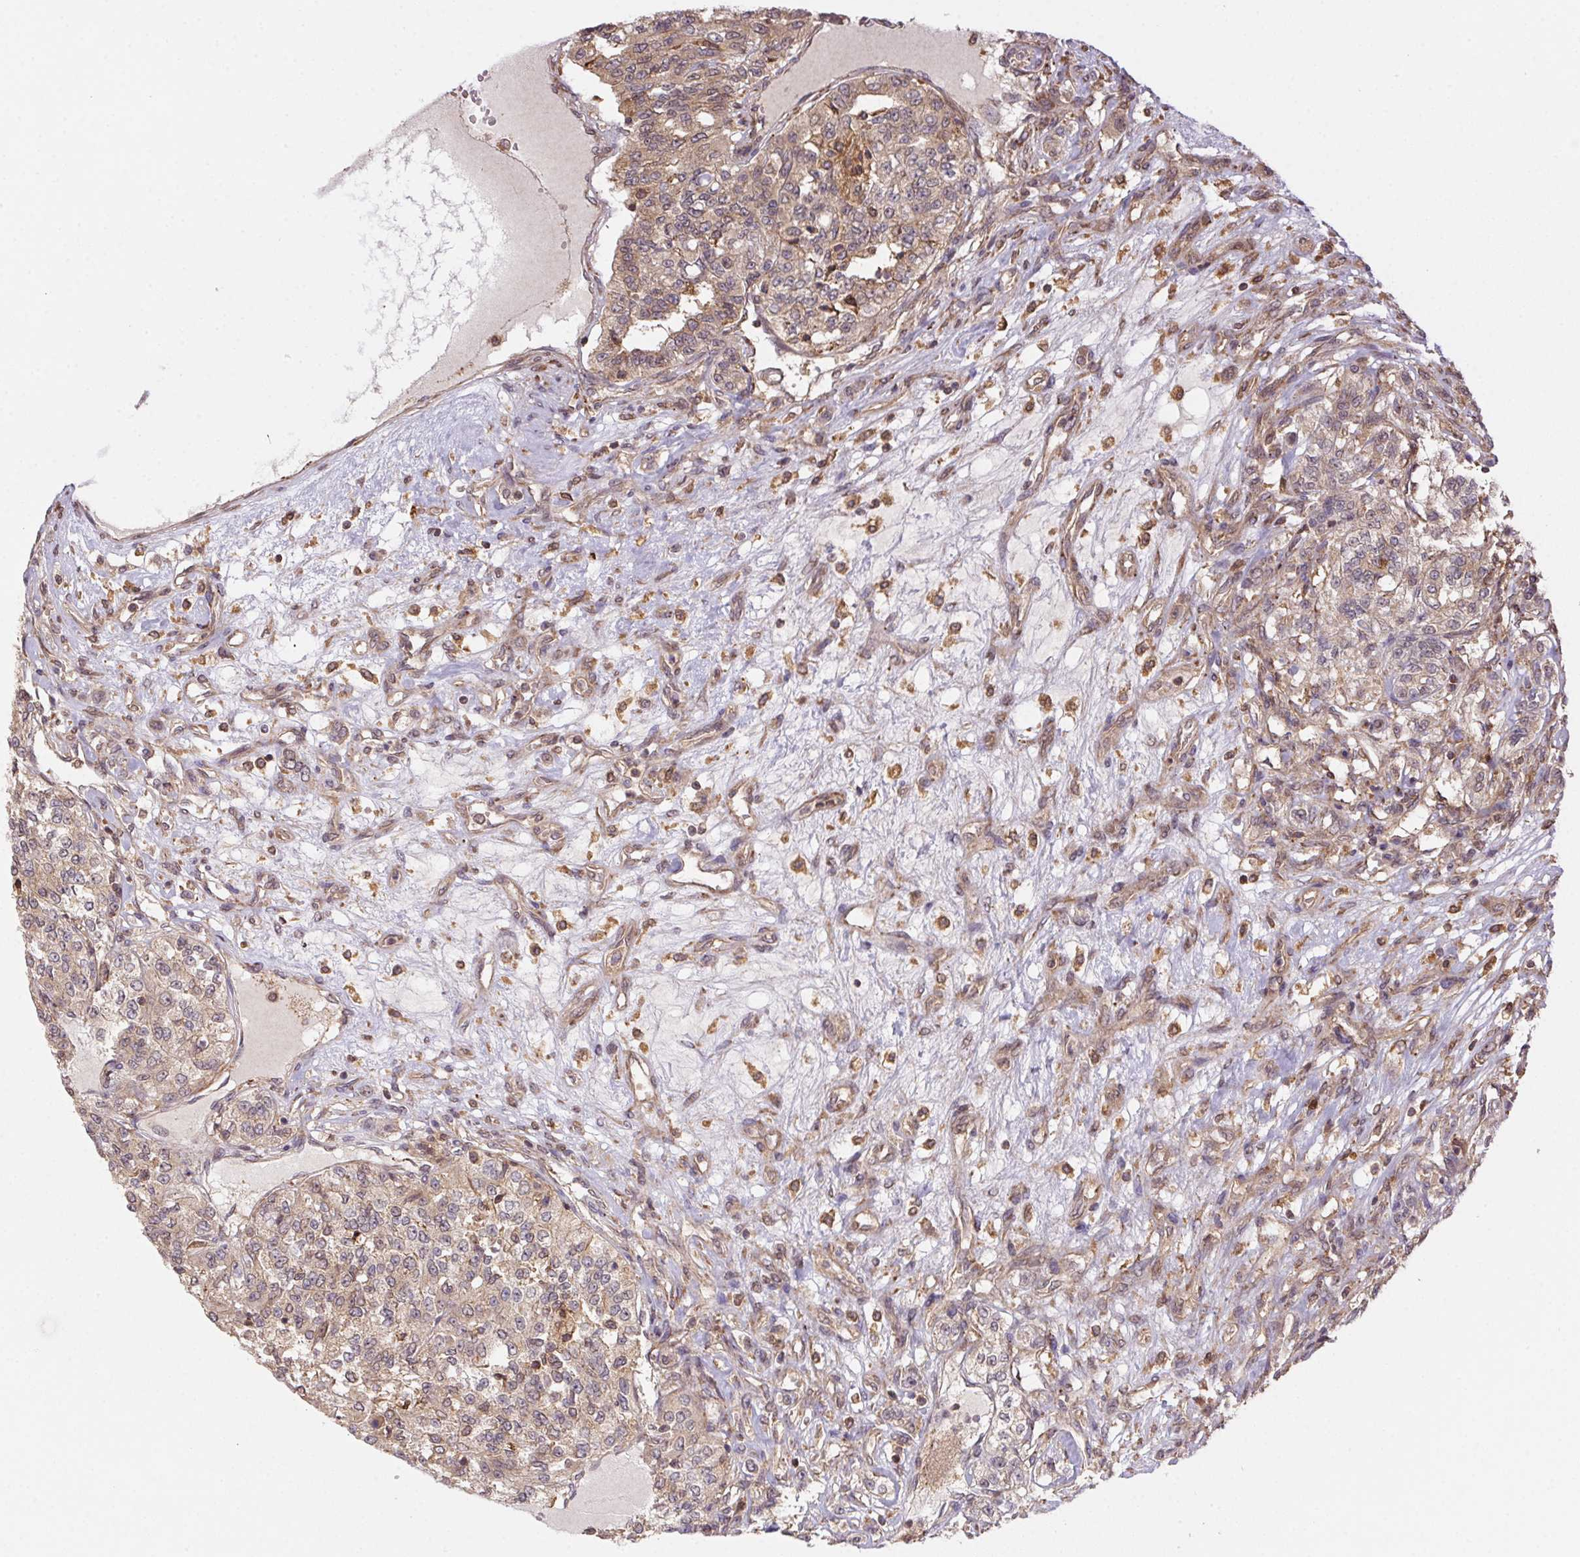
{"staining": {"intensity": "weak", "quantity": "25%-75%", "location": "cytoplasmic/membranous"}, "tissue": "renal cancer", "cell_type": "Tumor cells", "image_type": "cancer", "snomed": [{"axis": "morphology", "description": "Adenocarcinoma, NOS"}, {"axis": "topography", "description": "Kidney"}], "caption": "Immunohistochemistry (IHC) image of renal cancer (adenocarcinoma) stained for a protein (brown), which shows low levels of weak cytoplasmic/membranous expression in approximately 25%-75% of tumor cells.", "gene": "MEX3D", "patient": {"sex": "female", "age": 63}}